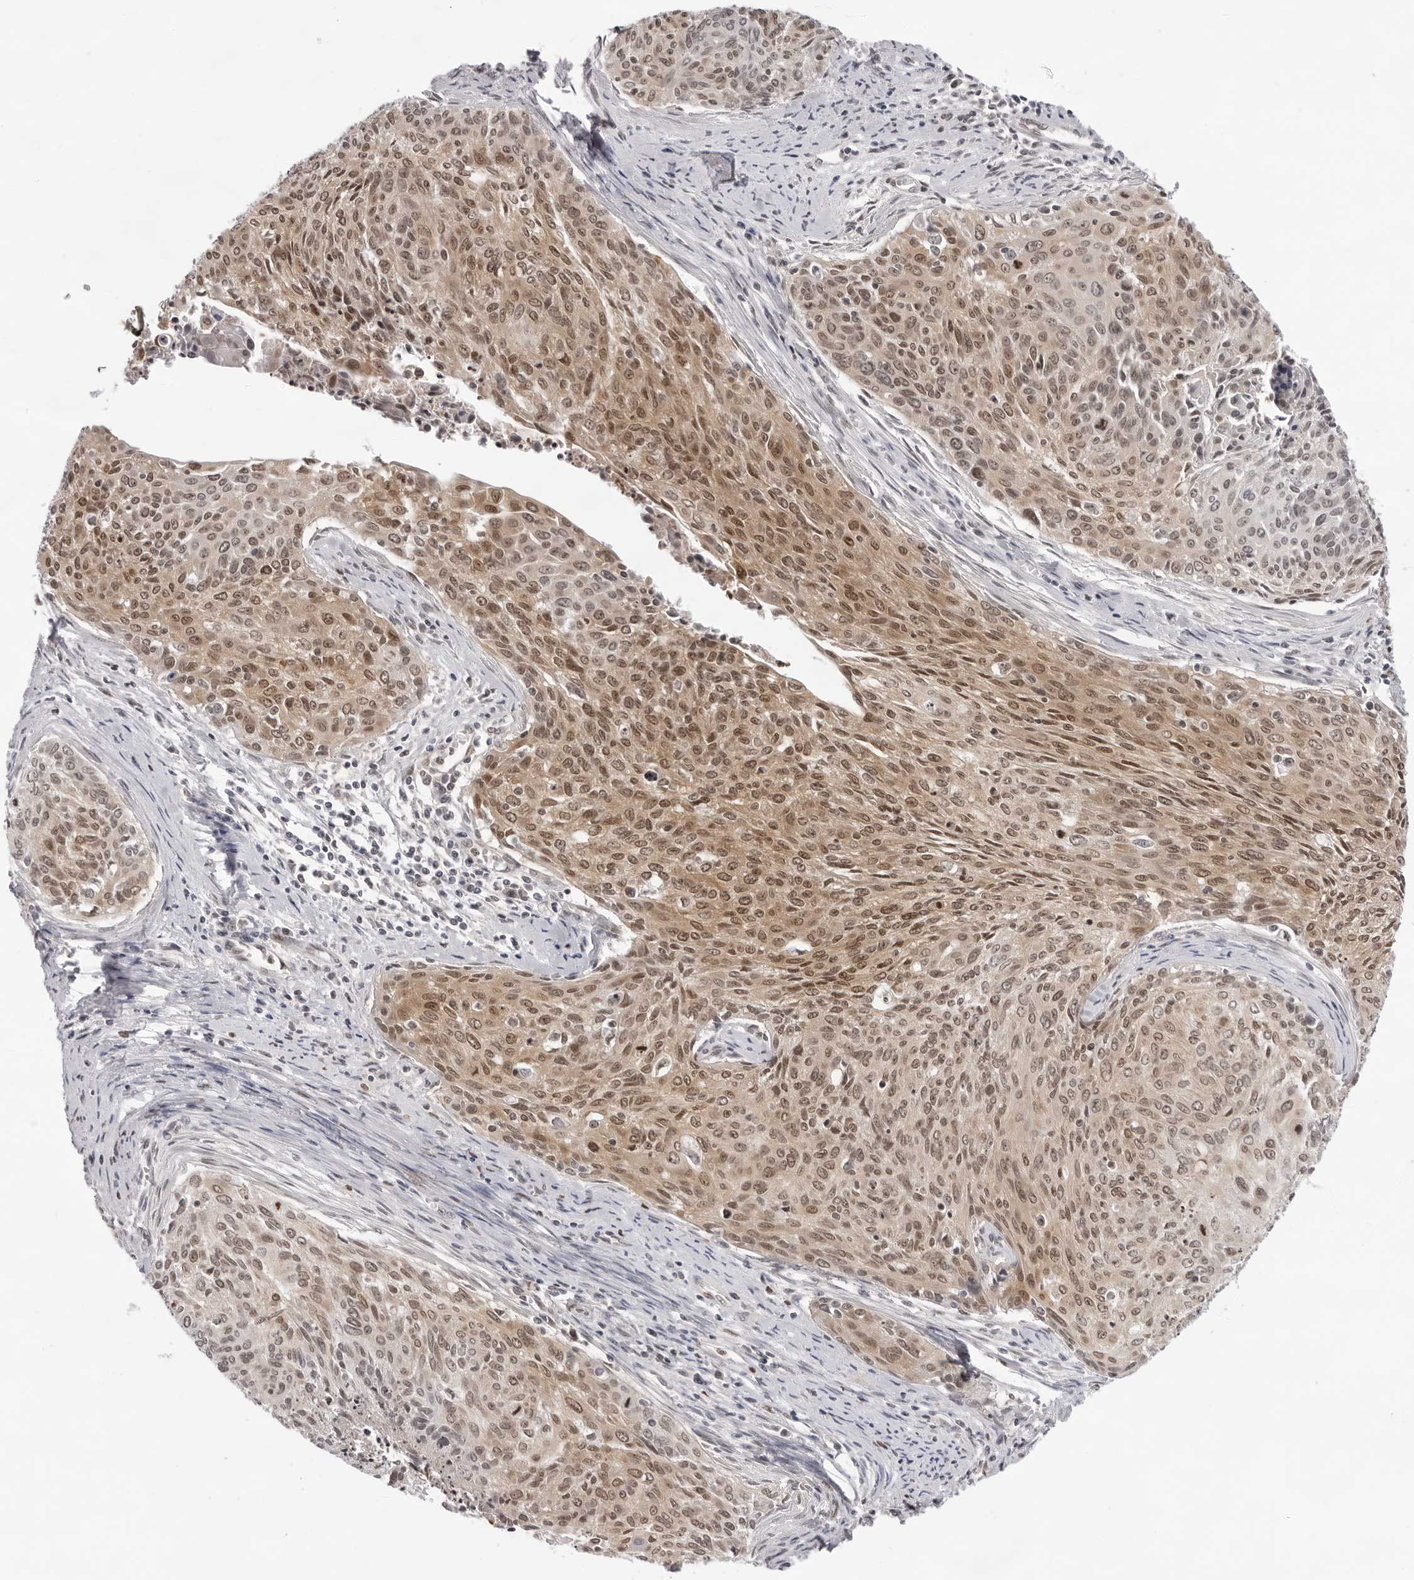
{"staining": {"intensity": "moderate", "quantity": ">75%", "location": "cytoplasmic/membranous,nuclear"}, "tissue": "cervical cancer", "cell_type": "Tumor cells", "image_type": "cancer", "snomed": [{"axis": "morphology", "description": "Squamous cell carcinoma, NOS"}, {"axis": "topography", "description": "Cervix"}], "caption": "Tumor cells reveal medium levels of moderate cytoplasmic/membranous and nuclear expression in approximately >75% of cells in squamous cell carcinoma (cervical).", "gene": "CASP7", "patient": {"sex": "female", "age": 55}}